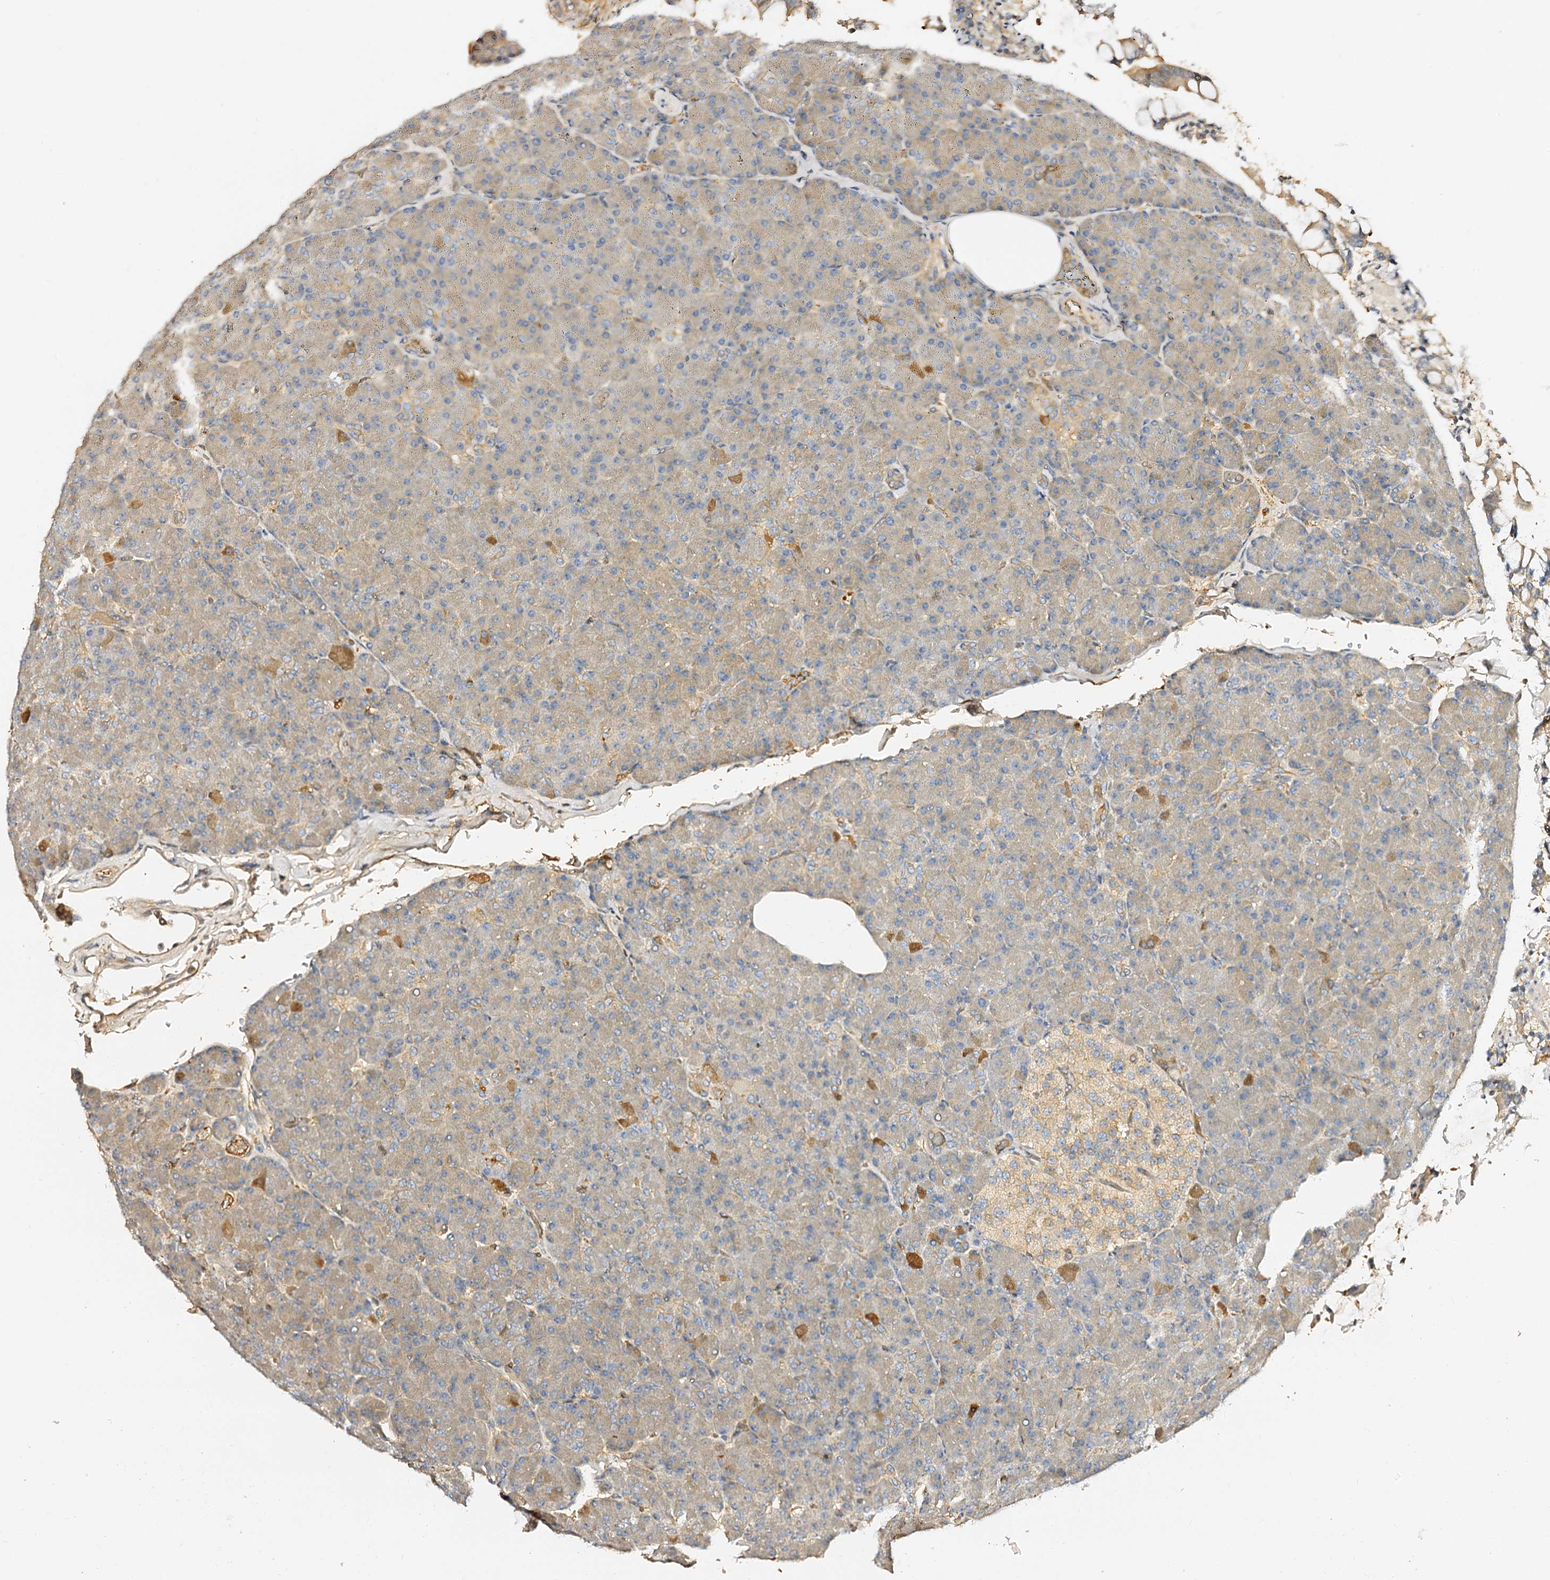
{"staining": {"intensity": "moderate", "quantity": "25%-75%", "location": "cytoplasmic/membranous"}, "tissue": "pancreas", "cell_type": "Exocrine glandular cells", "image_type": "normal", "snomed": [{"axis": "morphology", "description": "Normal tissue, NOS"}, {"axis": "topography", "description": "Pancreas"}], "caption": "A medium amount of moderate cytoplasmic/membranous expression is seen in approximately 25%-75% of exocrine glandular cells in unremarkable pancreas. (brown staining indicates protein expression, while blue staining denotes nuclei).", "gene": "CSKMT", "patient": {"sex": "female", "age": 43}}